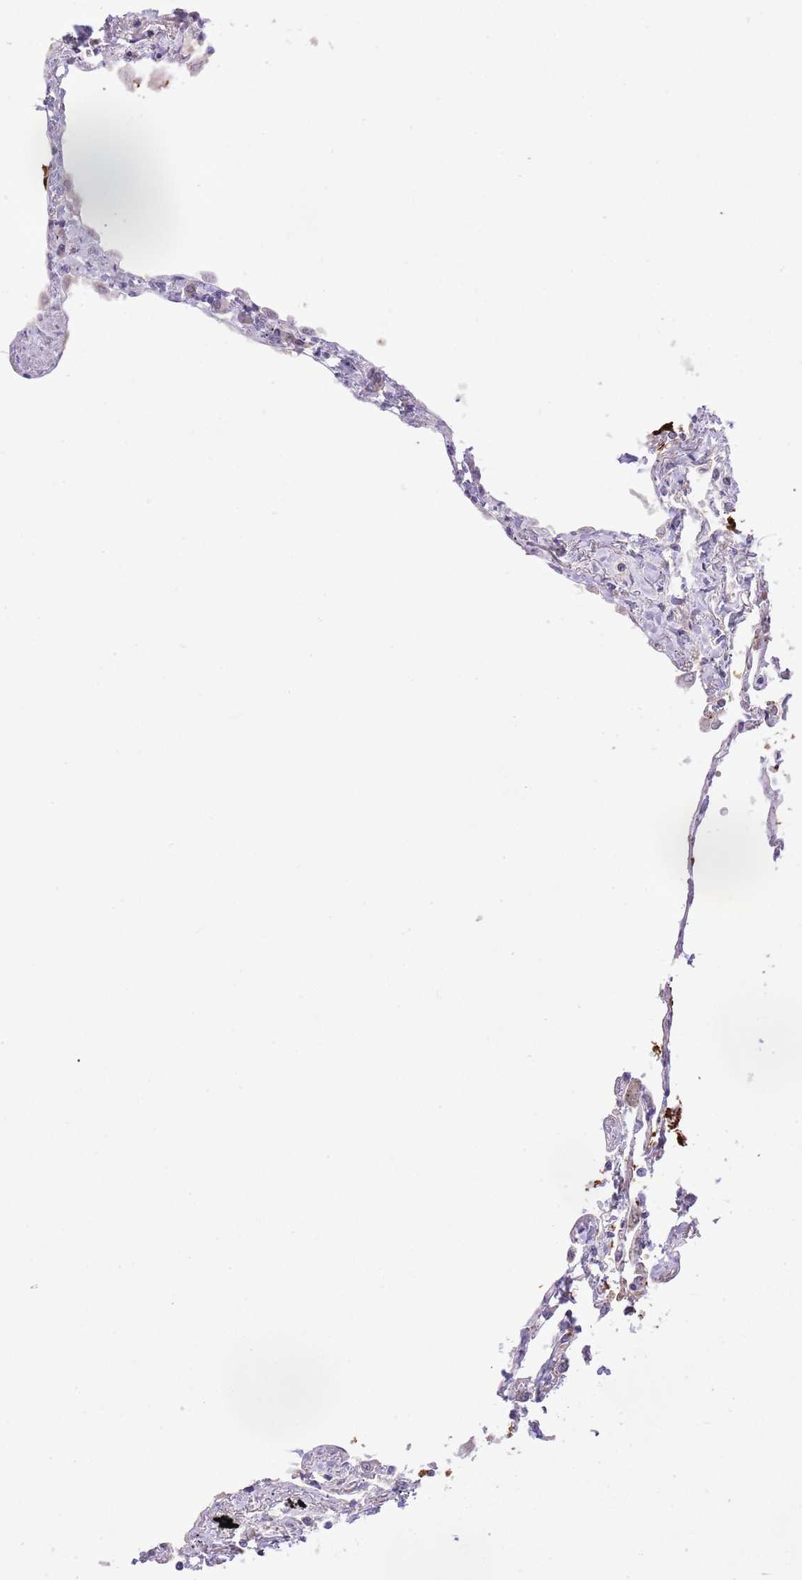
{"staining": {"intensity": "weak", "quantity": "<25%", "location": "cytoplasmic/membranous"}, "tissue": "lung", "cell_type": "Alveolar cells", "image_type": "normal", "snomed": [{"axis": "morphology", "description": "Normal tissue, NOS"}, {"axis": "topography", "description": "Lung"}], "caption": "This is an immunohistochemistry (IHC) micrograph of normal human lung. There is no staining in alveolar cells.", "gene": "GALK2", "patient": {"sex": "female", "age": 67}}